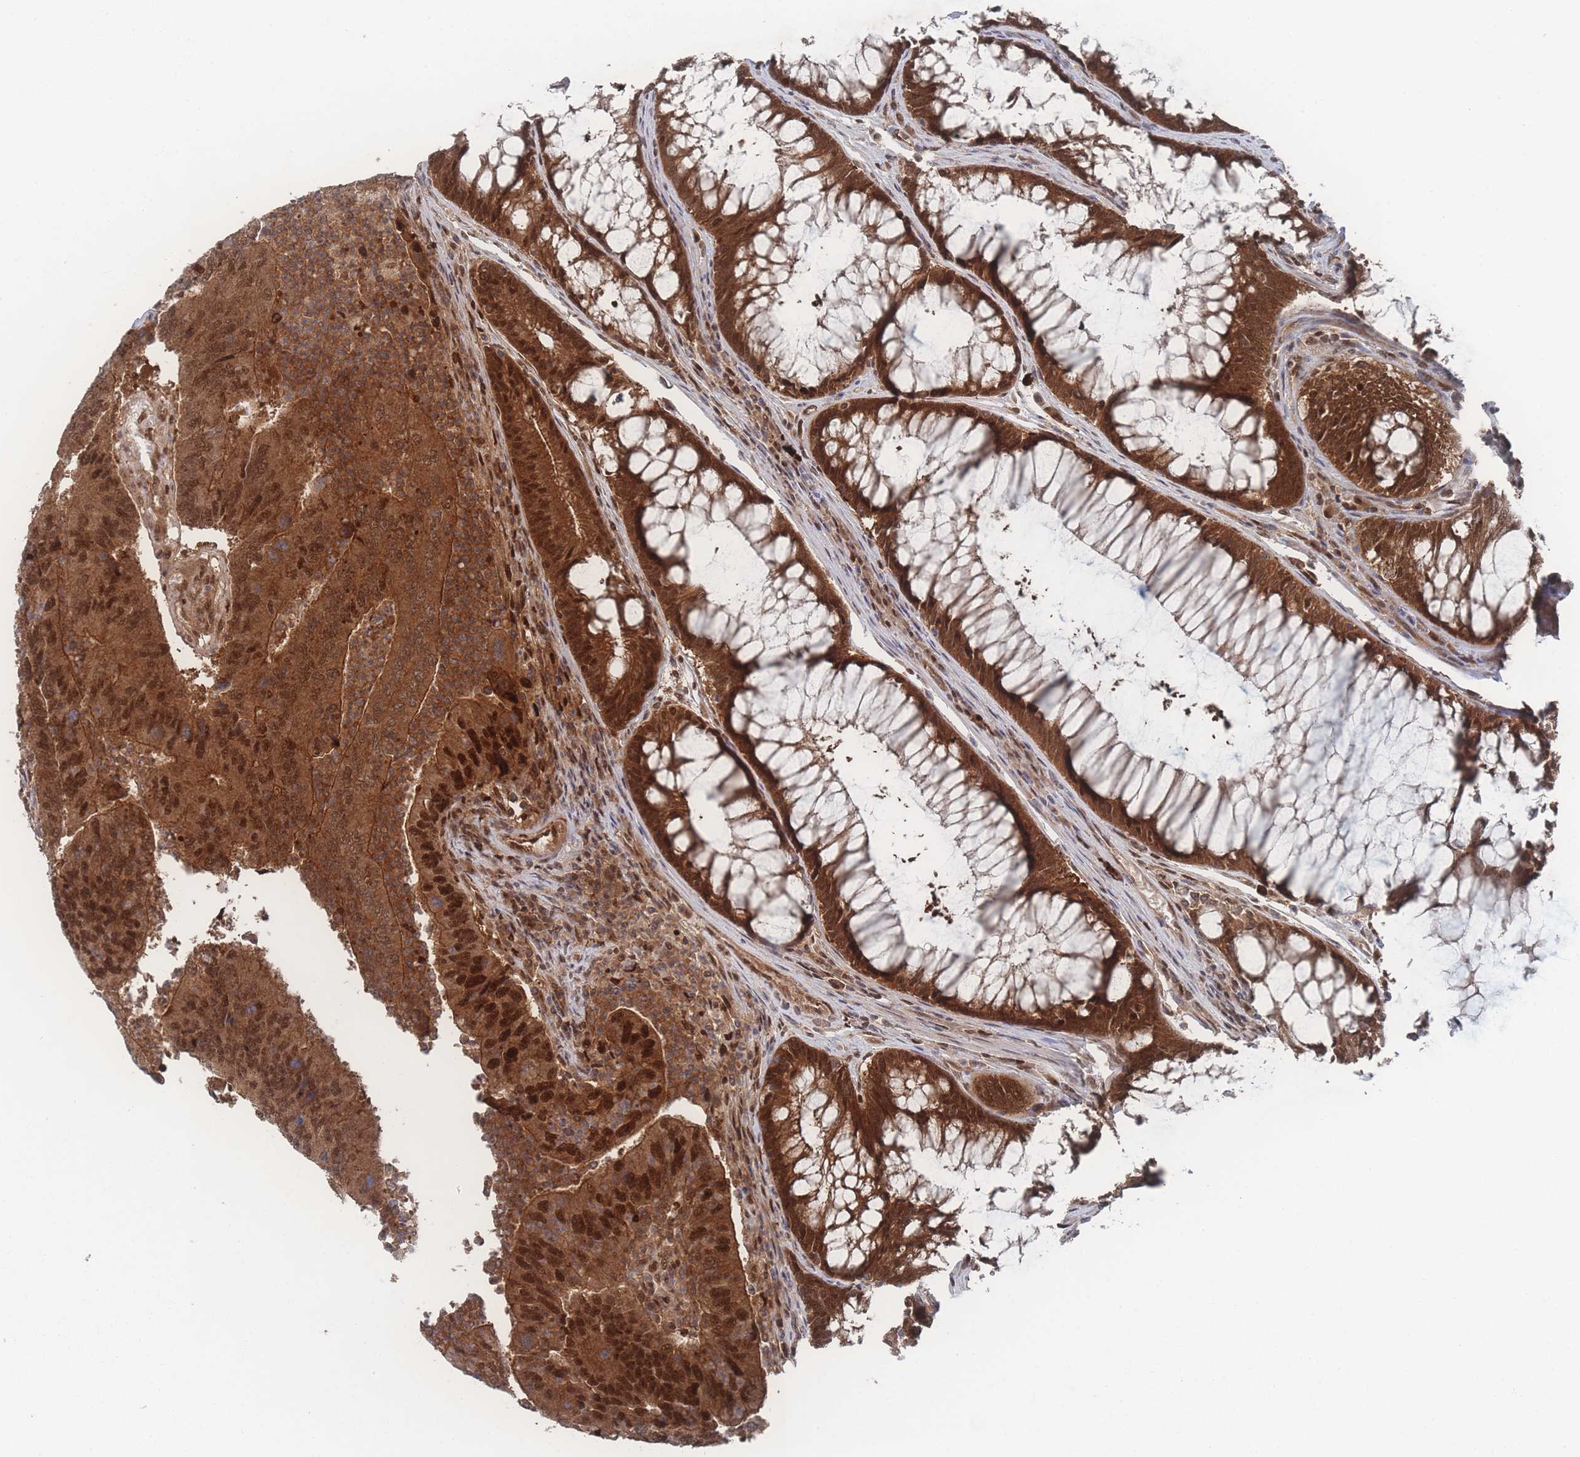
{"staining": {"intensity": "moderate", "quantity": ">75%", "location": "cytoplasmic/membranous,nuclear"}, "tissue": "colorectal cancer", "cell_type": "Tumor cells", "image_type": "cancer", "snomed": [{"axis": "morphology", "description": "Adenocarcinoma, NOS"}, {"axis": "topography", "description": "Colon"}], "caption": "Adenocarcinoma (colorectal) was stained to show a protein in brown. There is medium levels of moderate cytoplasmic/membranous and nuclear expression in about >75% of tumor cells.", "gene": "PSMA1", "patient": {"sex": "female", "age": 67}}